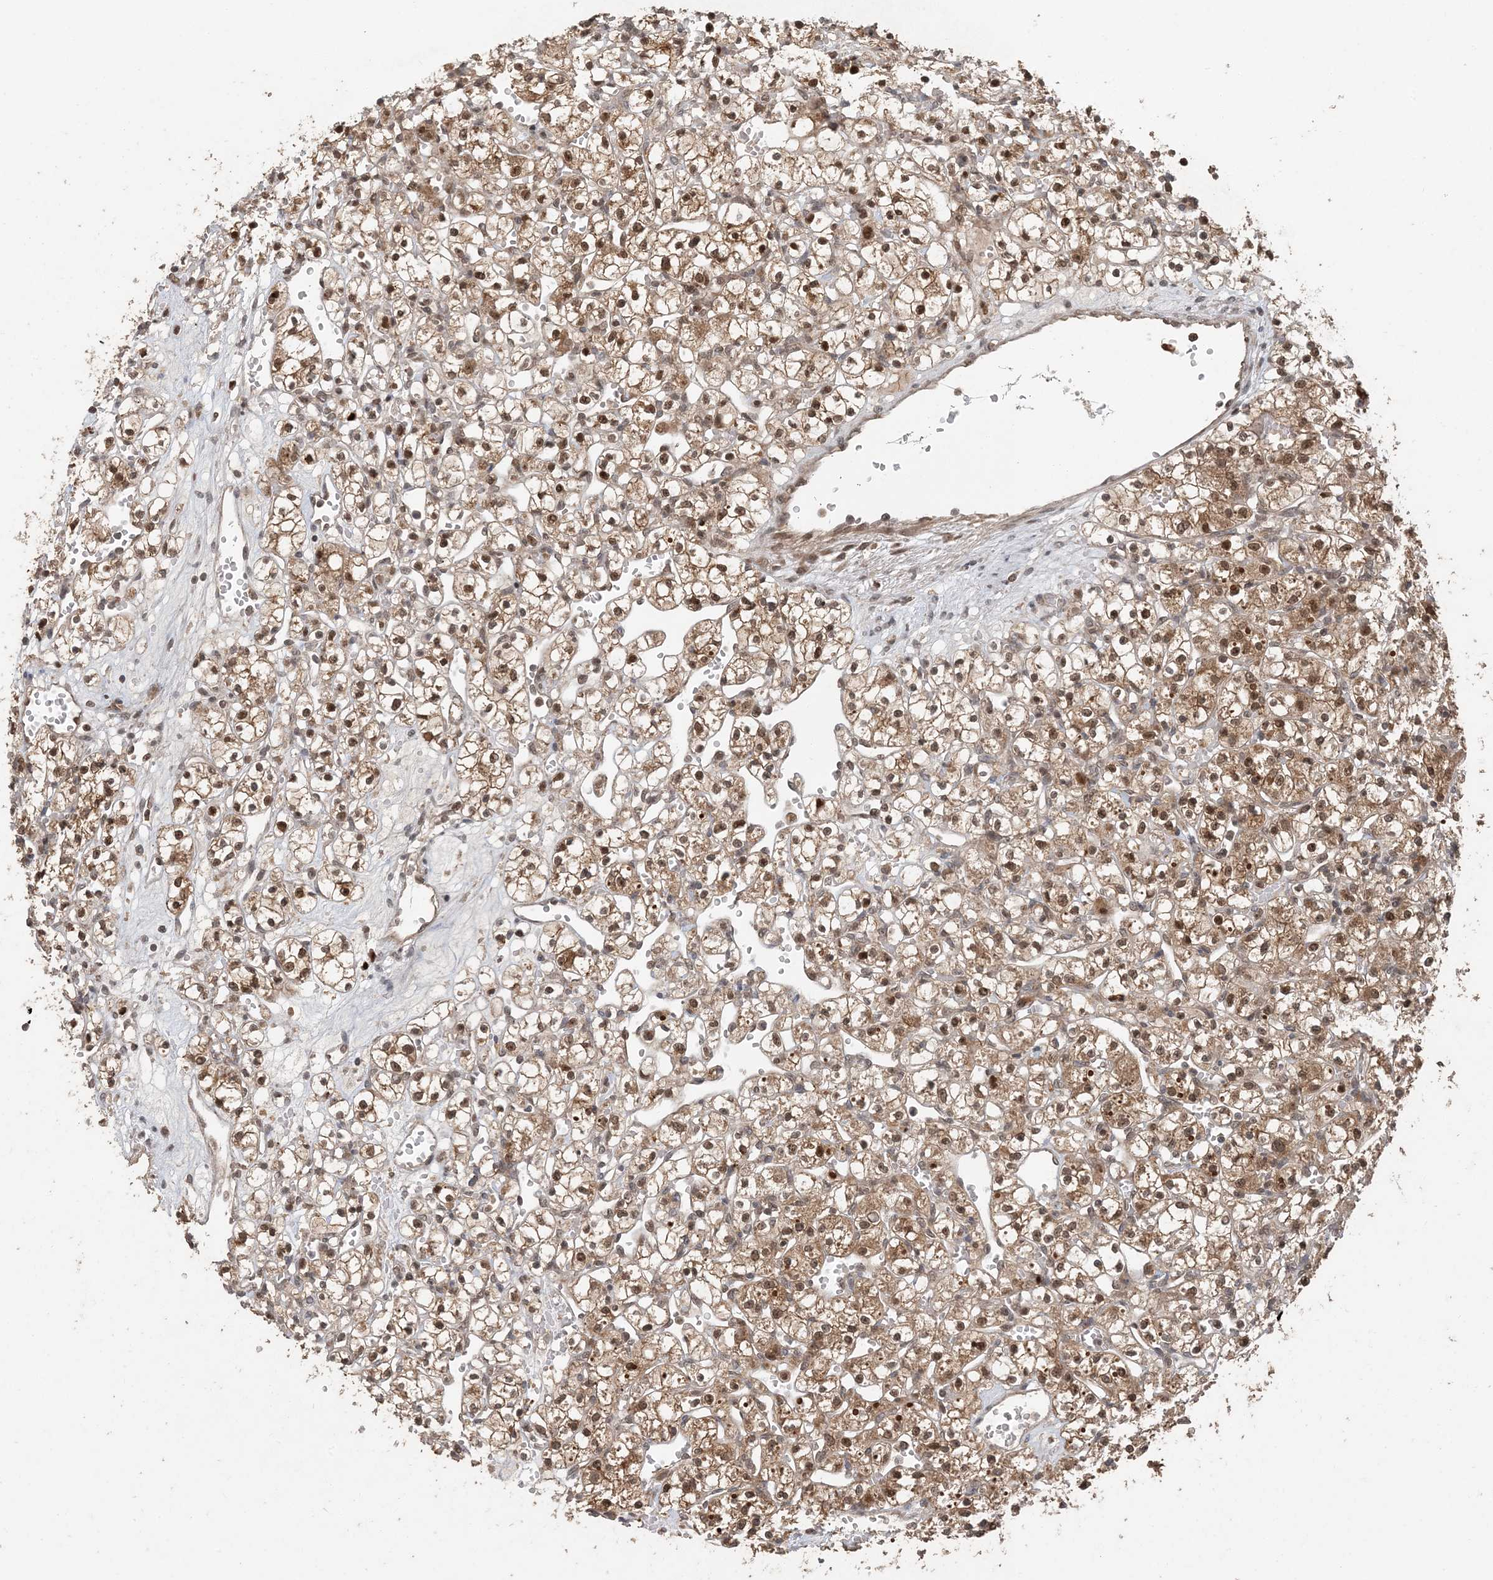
{"staining": {"intensity": "moderate", "quantity": ">75%", "location": "cytoplasmic/membranous,nuclear"}, "tissue": "renal cancer", "cell_type": "Tumor cells", "image_type": "cancer", "snomed": [{"axis": "morphology", "description": "Adenocarcinoma, NOS"}, {"axis": "topography", "description": "Kidney"}], "caption": "A photomicrograph of human renal cancer stained for a protein reveals moderate cytoplasmic/membranous and nuclear brown staining in tumor cells.", "gene": "ATP13A2", "patient": {"sex": "female", "age": 59}}